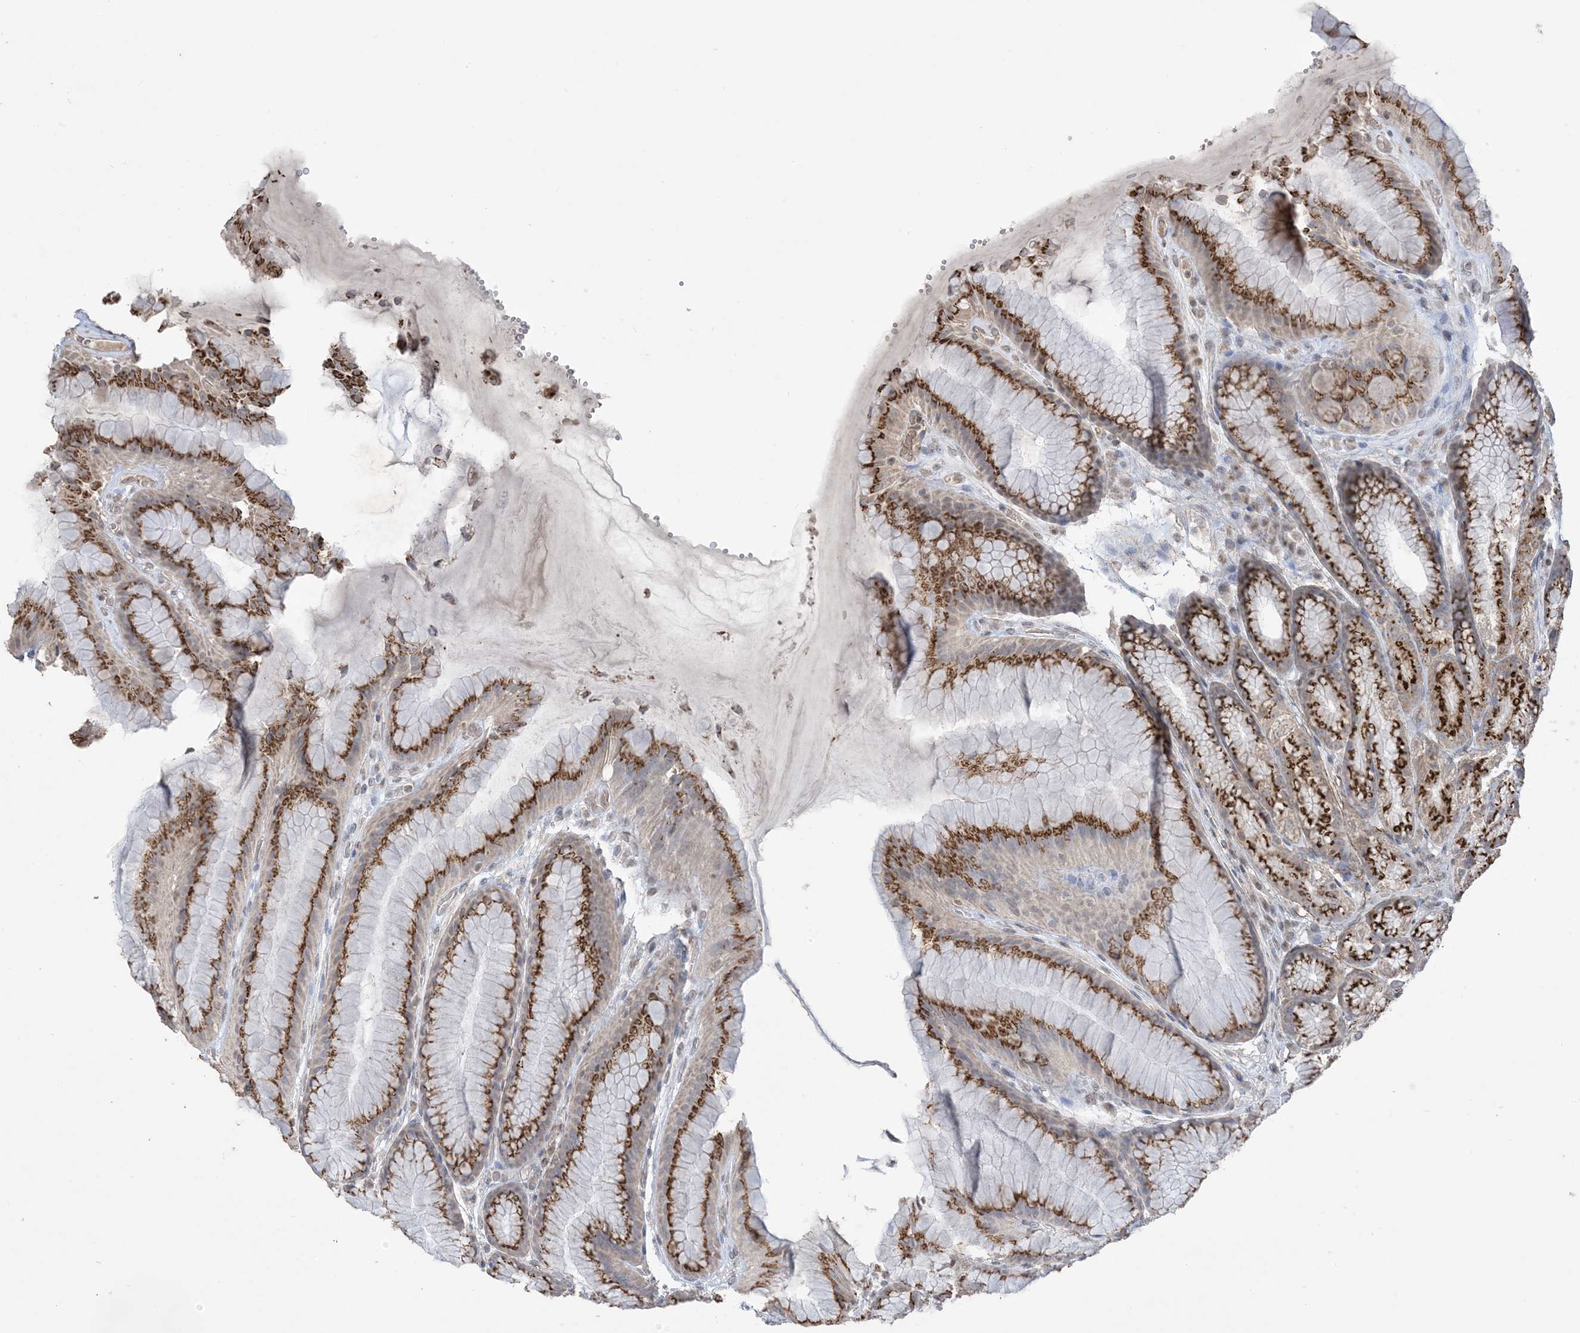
{"staining": {"intensity": "moderate", "quantity": ">75%", "location": "cytoplasmic/membranous"}, "tissue": "stomach", "cell_type": "Glandular cells", "image_type": "normal", "snomed": [{"axis": "morphology", "description": "Normal tissue, NOS"}, {"axis": "topography", "description": "Stomach"}], "caption": "This micrograph displays immunohistochemistry staining of normal human stomach, with medium moderate cytoplasmic/membranous staining in approximately >75% of glandular cells.", "gene": "XRN1", "patient": {"sex": "male", "age": 57}}